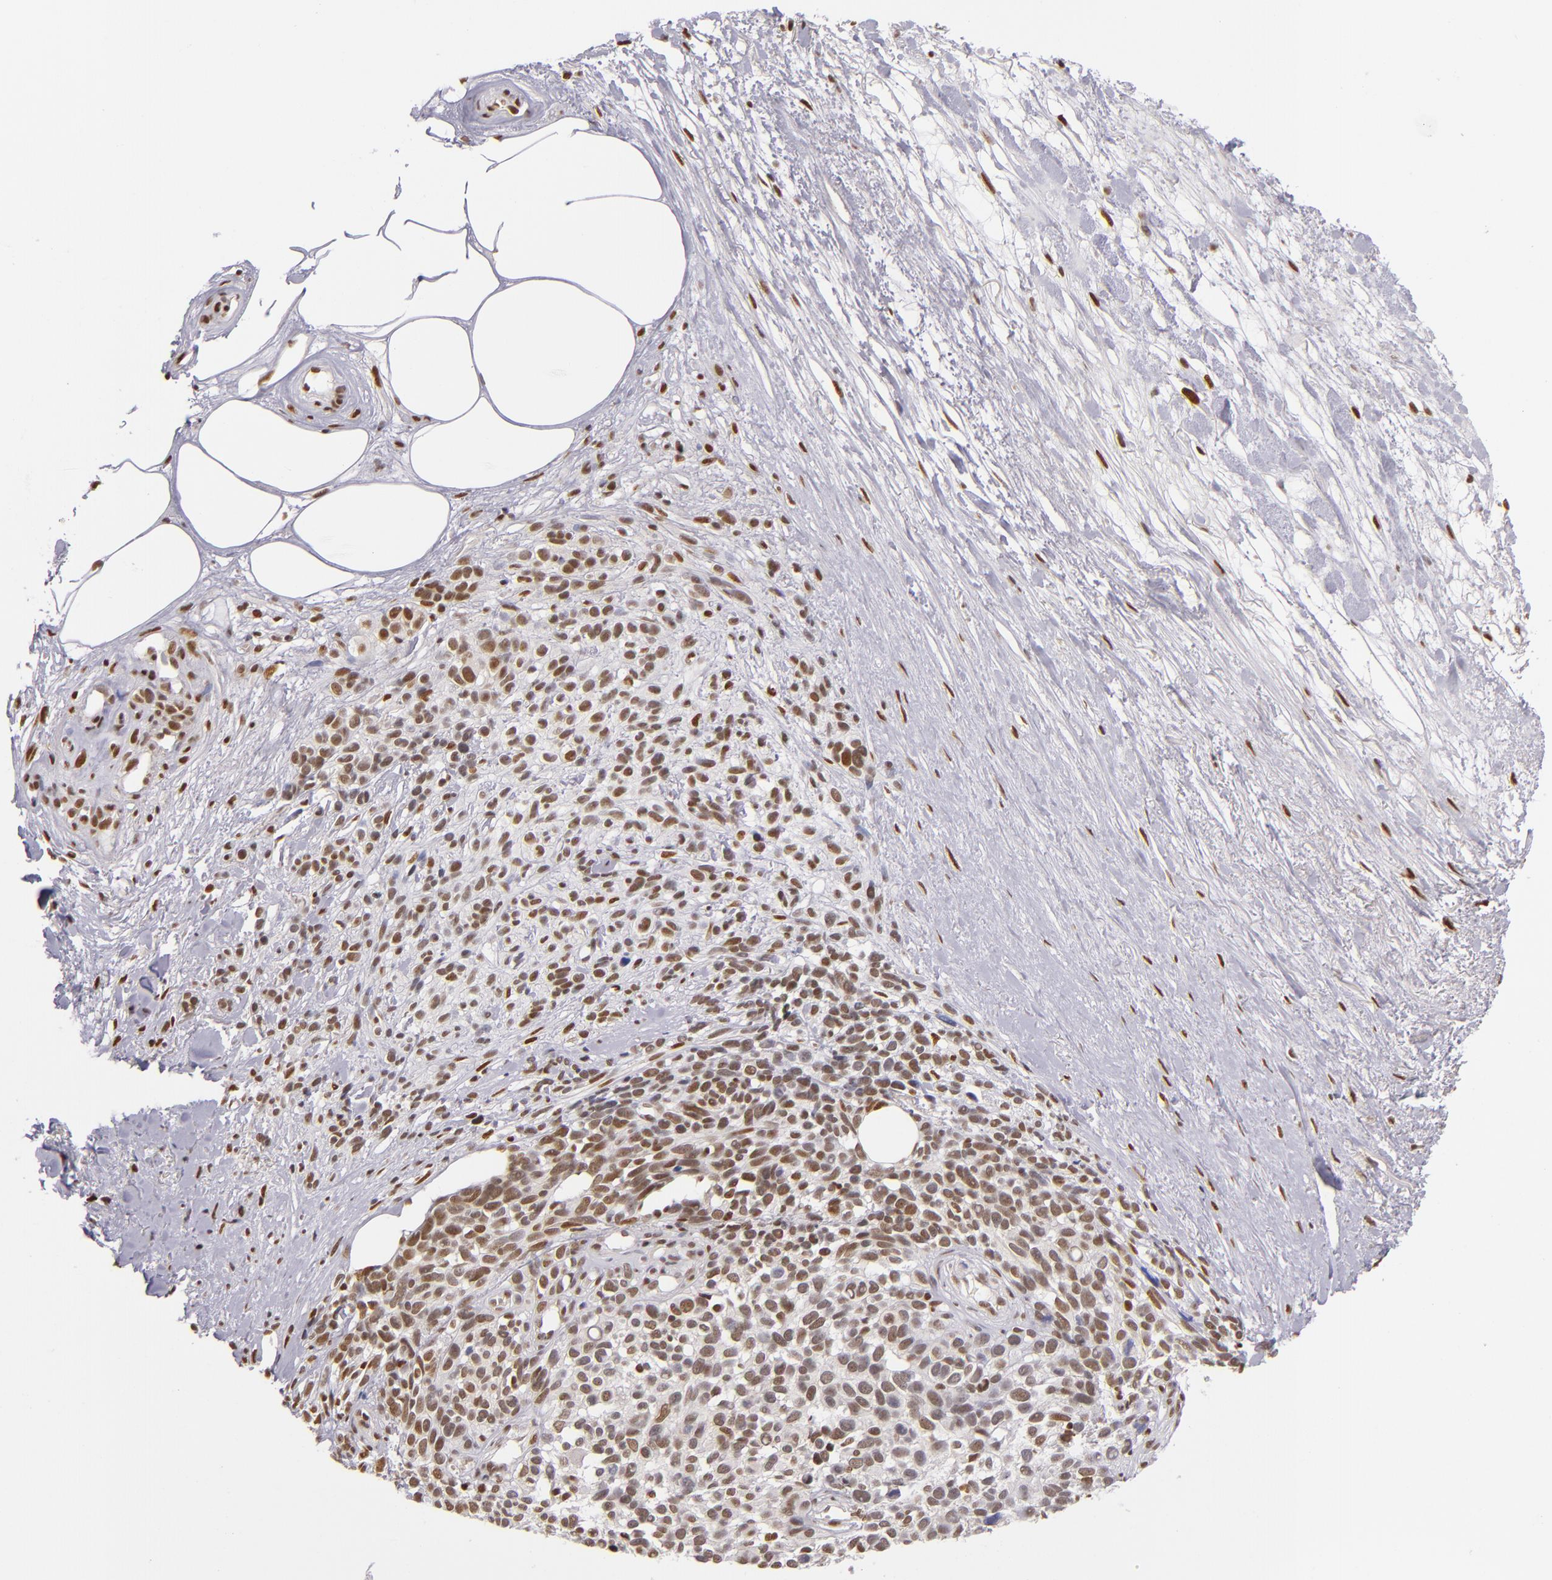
{"staining": {"intensity": "moderate", "quantity": ">75%", "location": "nuclear"}, "tissue": "melanoma", "cell_type": "Tumor cells", "image_type": "cancer", "snomed": [{"axis": "morphology", "description": "Malignant melanoma, NOS"}, {"axis": "topography", "description": "Skin"}], "caption": "Moderate nuclear protein positivity is present in about >75% of tumor cells in melanoma. (DAB IHC, brown staining for protein, blue staining for nuclei).", "gene": "NCOR2", "patient": {"sex": "female", "age": 85}}